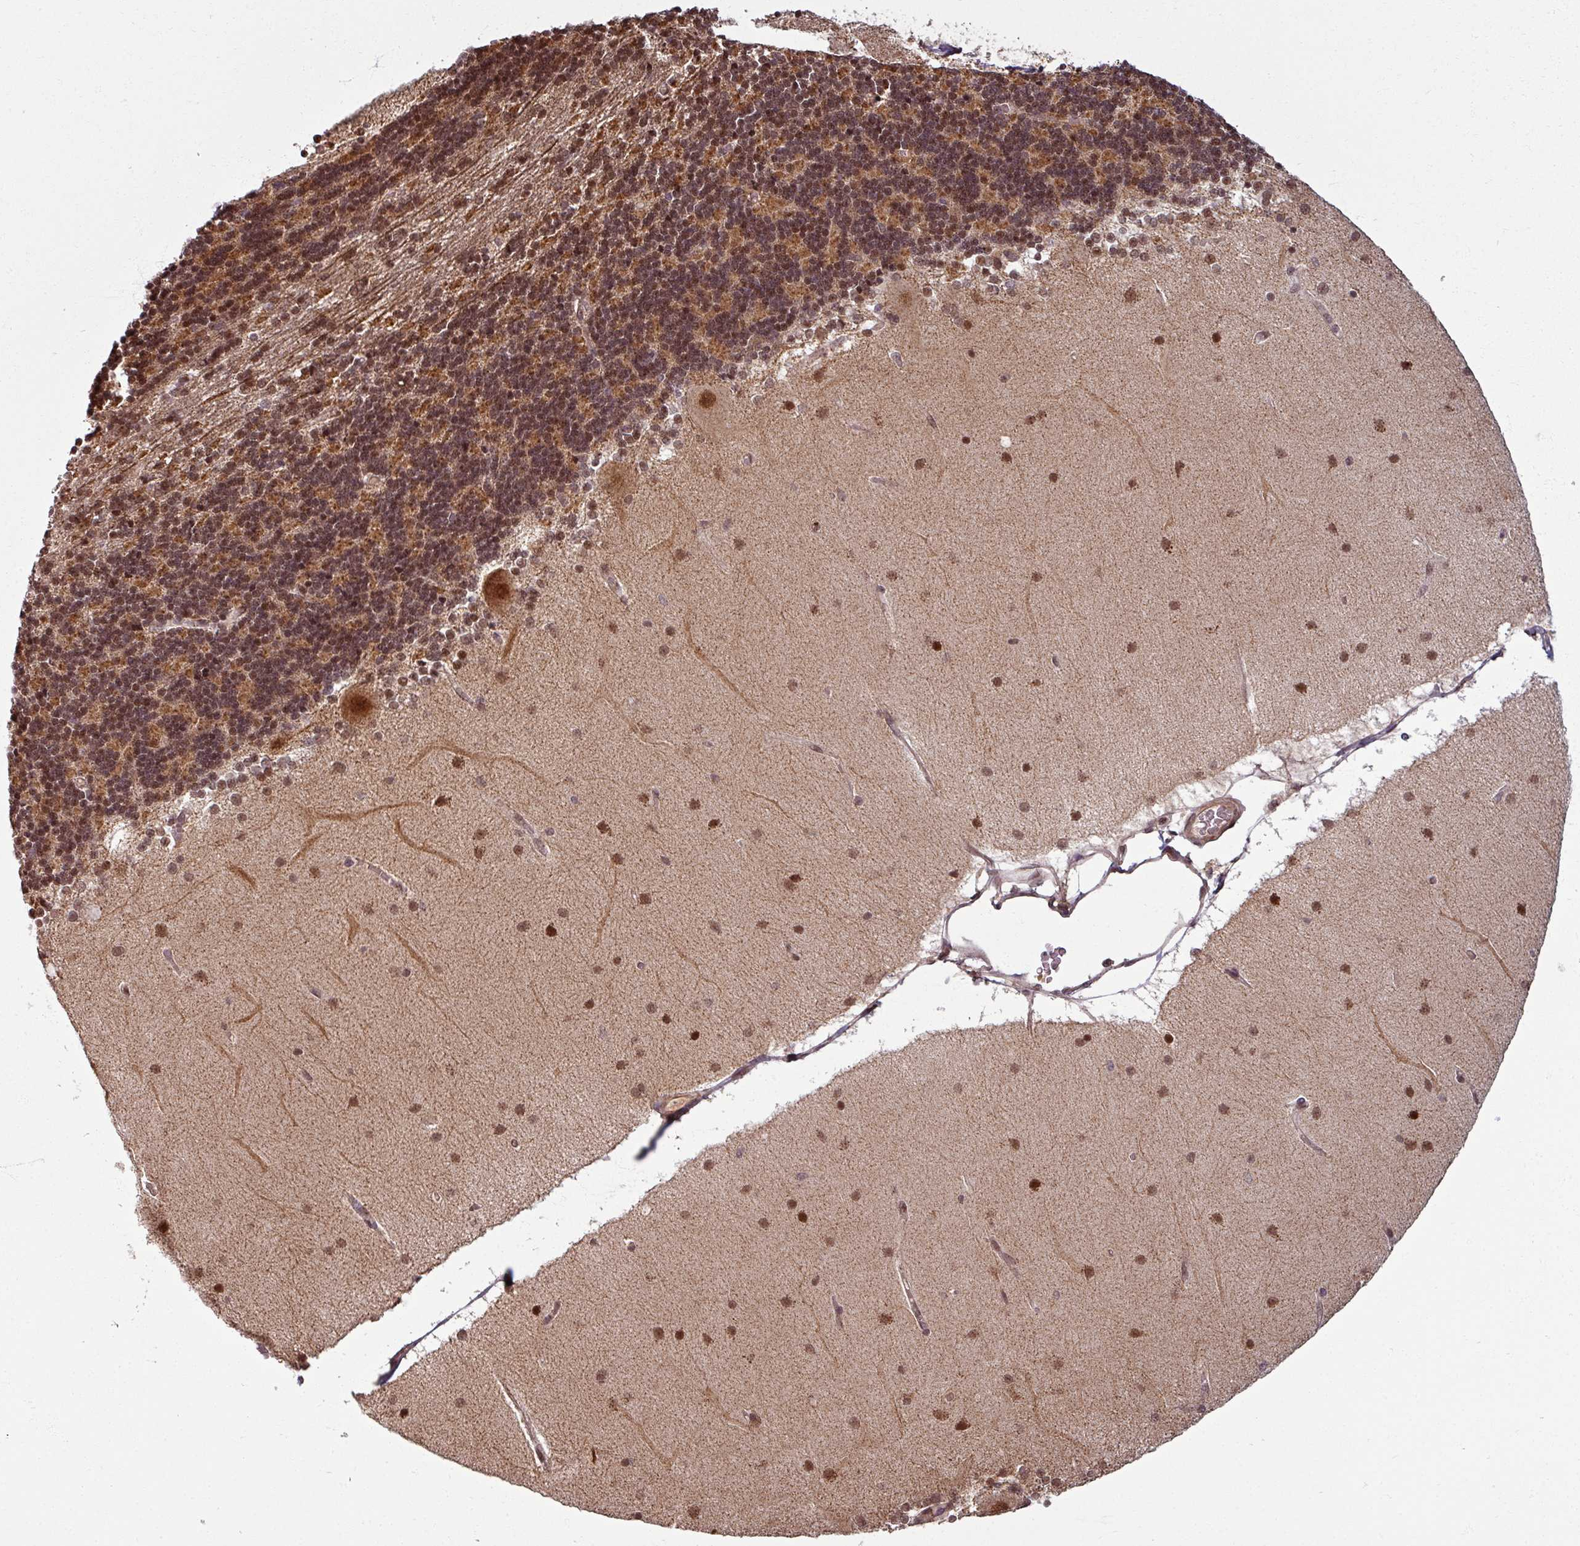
{"staining": {"intensity": "strong", "quantity": ">75%", "location": "cytoplasmic/membranous,nuclear"}, "tissue": "cerebellum", "cell_type": "Cells in granular layer", "image_type": "normal", "snomed": [{"axis": "morphology", "description": "Normal tissue, NOS"}, {"axis": "topography", "description": "Cerebellum"}], "caption": "Protein staining of normal cerebellum reveals strong cytoplasmic/membranous,nuclear positivity in about >75% of cells in granular layer. (DAB (3,3'-diaminobenzidine) IHC, brown staining for protein, blue staining for nuclei).", "gene": "SWI5", "patient": {"sex": "female", "age": 54}}